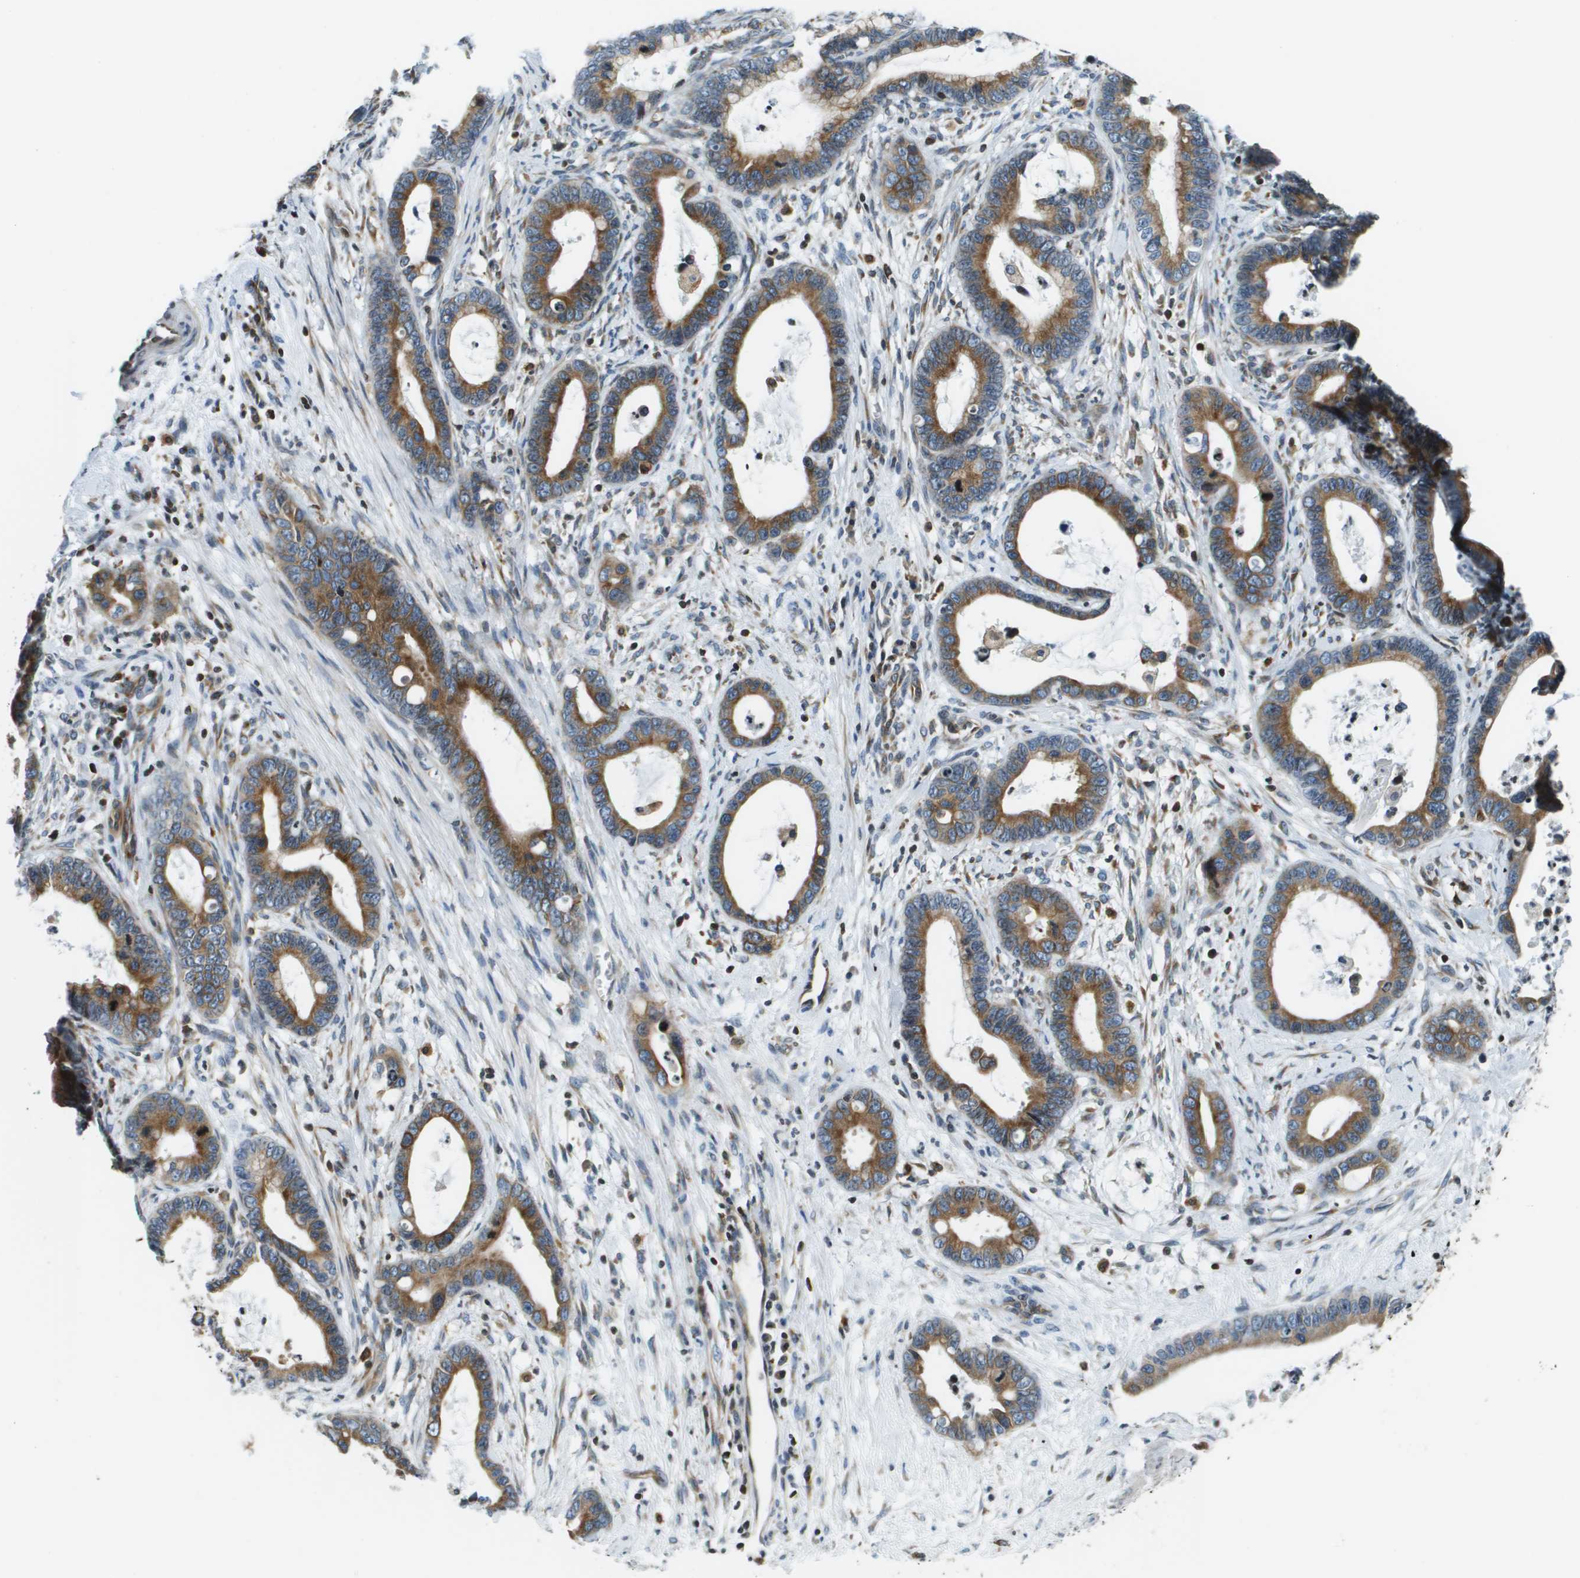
{"staining": {"intensity": "moderate", "quantity": ">75%", "location": "cytoplasmic/membranous"}, "tissue": "cervical cancer", "cell_type": "Tumor cells", "image_type": "cancer", "snomed": [{"axis": "morphology", "description": "Adenocarcinoma, NOS"}, {"axis": "topography", "description": "Cervix"}], "caption": "A brown stain highlights moderate cytoplasmic/membranous positivity of a protein in cervical adenocarcinoma tumor cells. (DAB (3,3'-diaminobenzidine) IHC with brightfield microscopy, high magnification).", "gene": "ESYT1", "patient": {"sex": "female", "age": 44}}